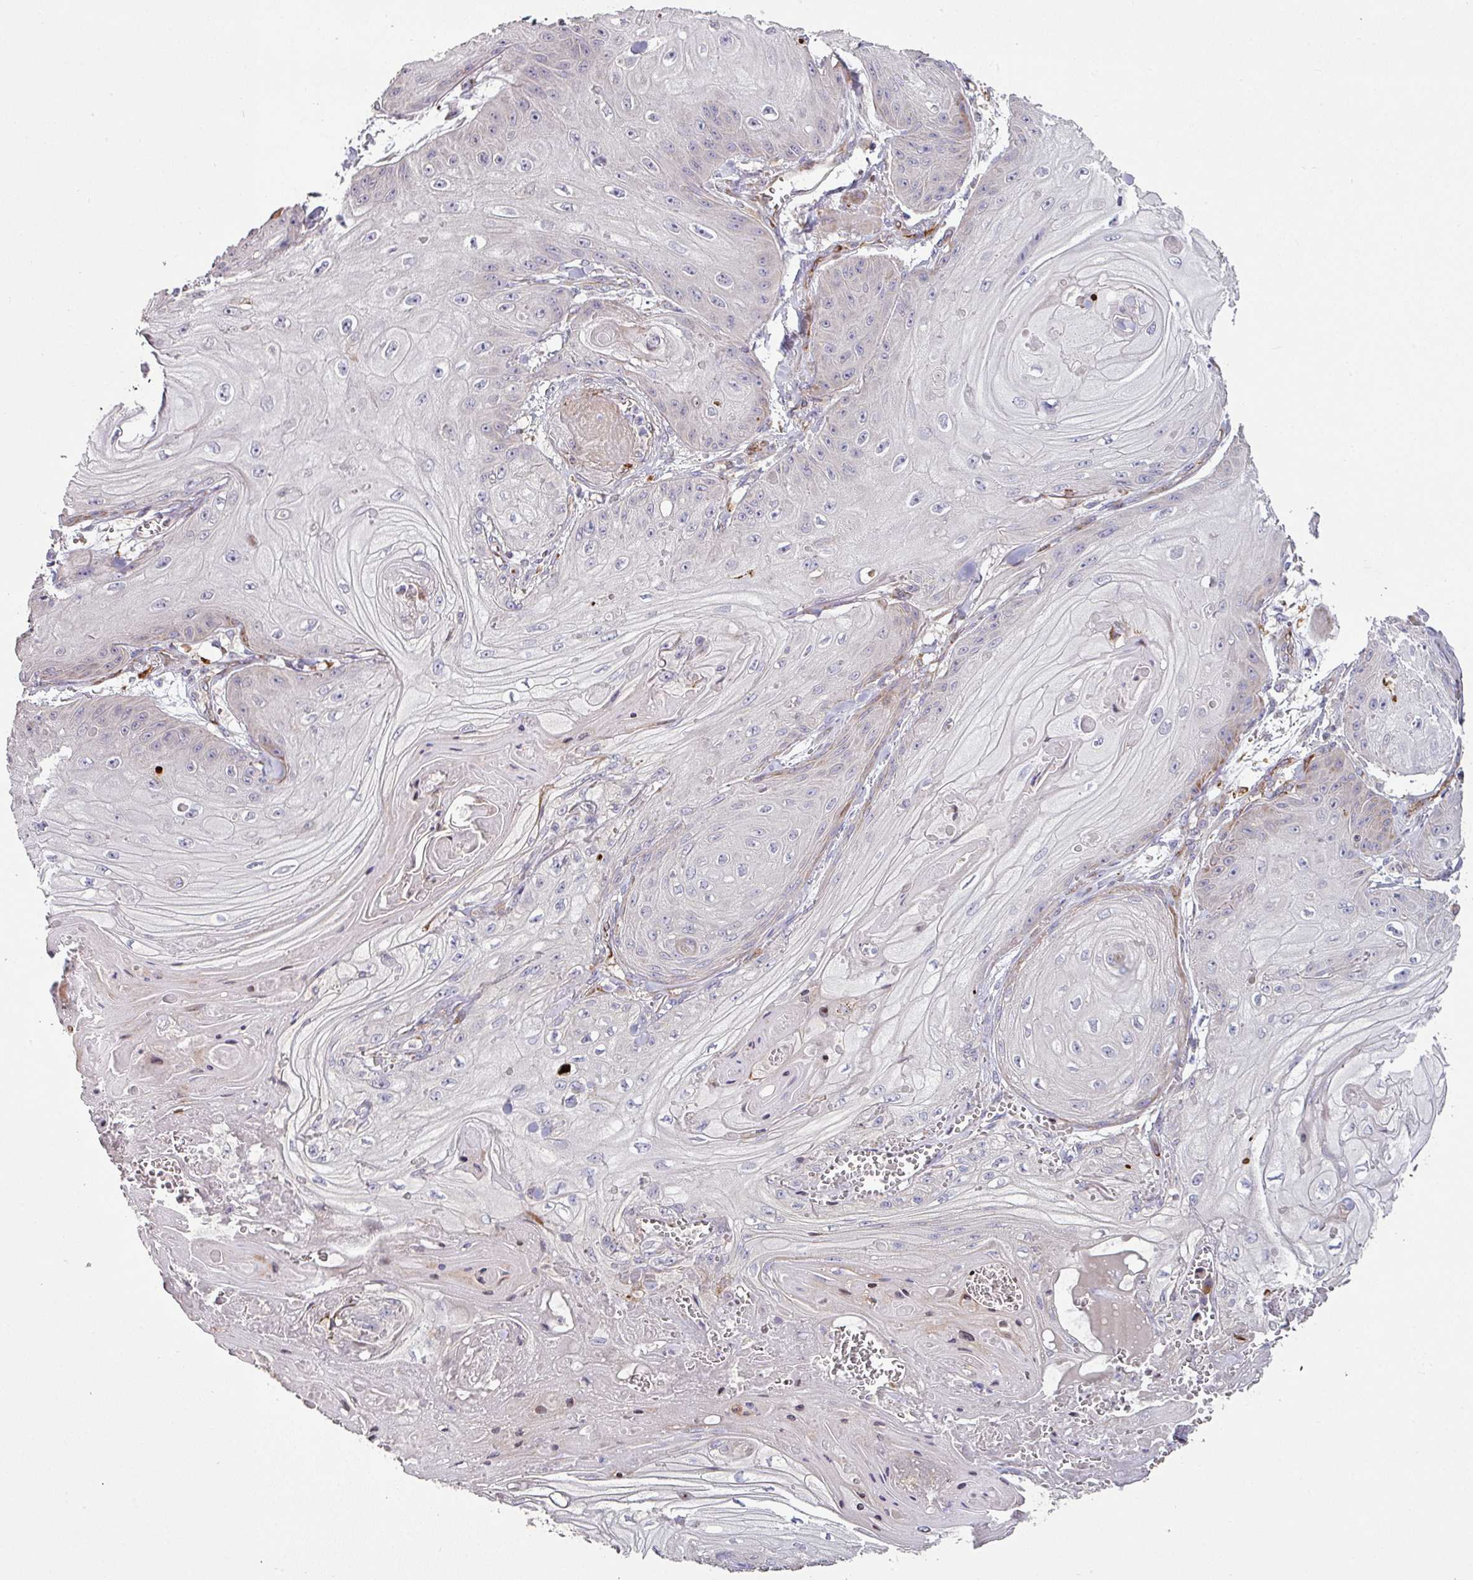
{"staining": {"intensity": "negative", "quantity": "none", "location": "none"}, "tissue": "skin cancer", "cell_type": "Tumor cells", "image_type": "cancer", "snomed": [{"axis": "morphology", "description": "Squamous cell carcinoma, NOS"}, {"axis": "topography", "description": "Skin"}], "caption": "A high-resolution image shows immunohistochemistry staining of skin cancer (squamous cell carcinoma), which displays no significant expression in tumor cells.", "gene": "RPL23A", "patient": {"sex": "male", "age": 74}}